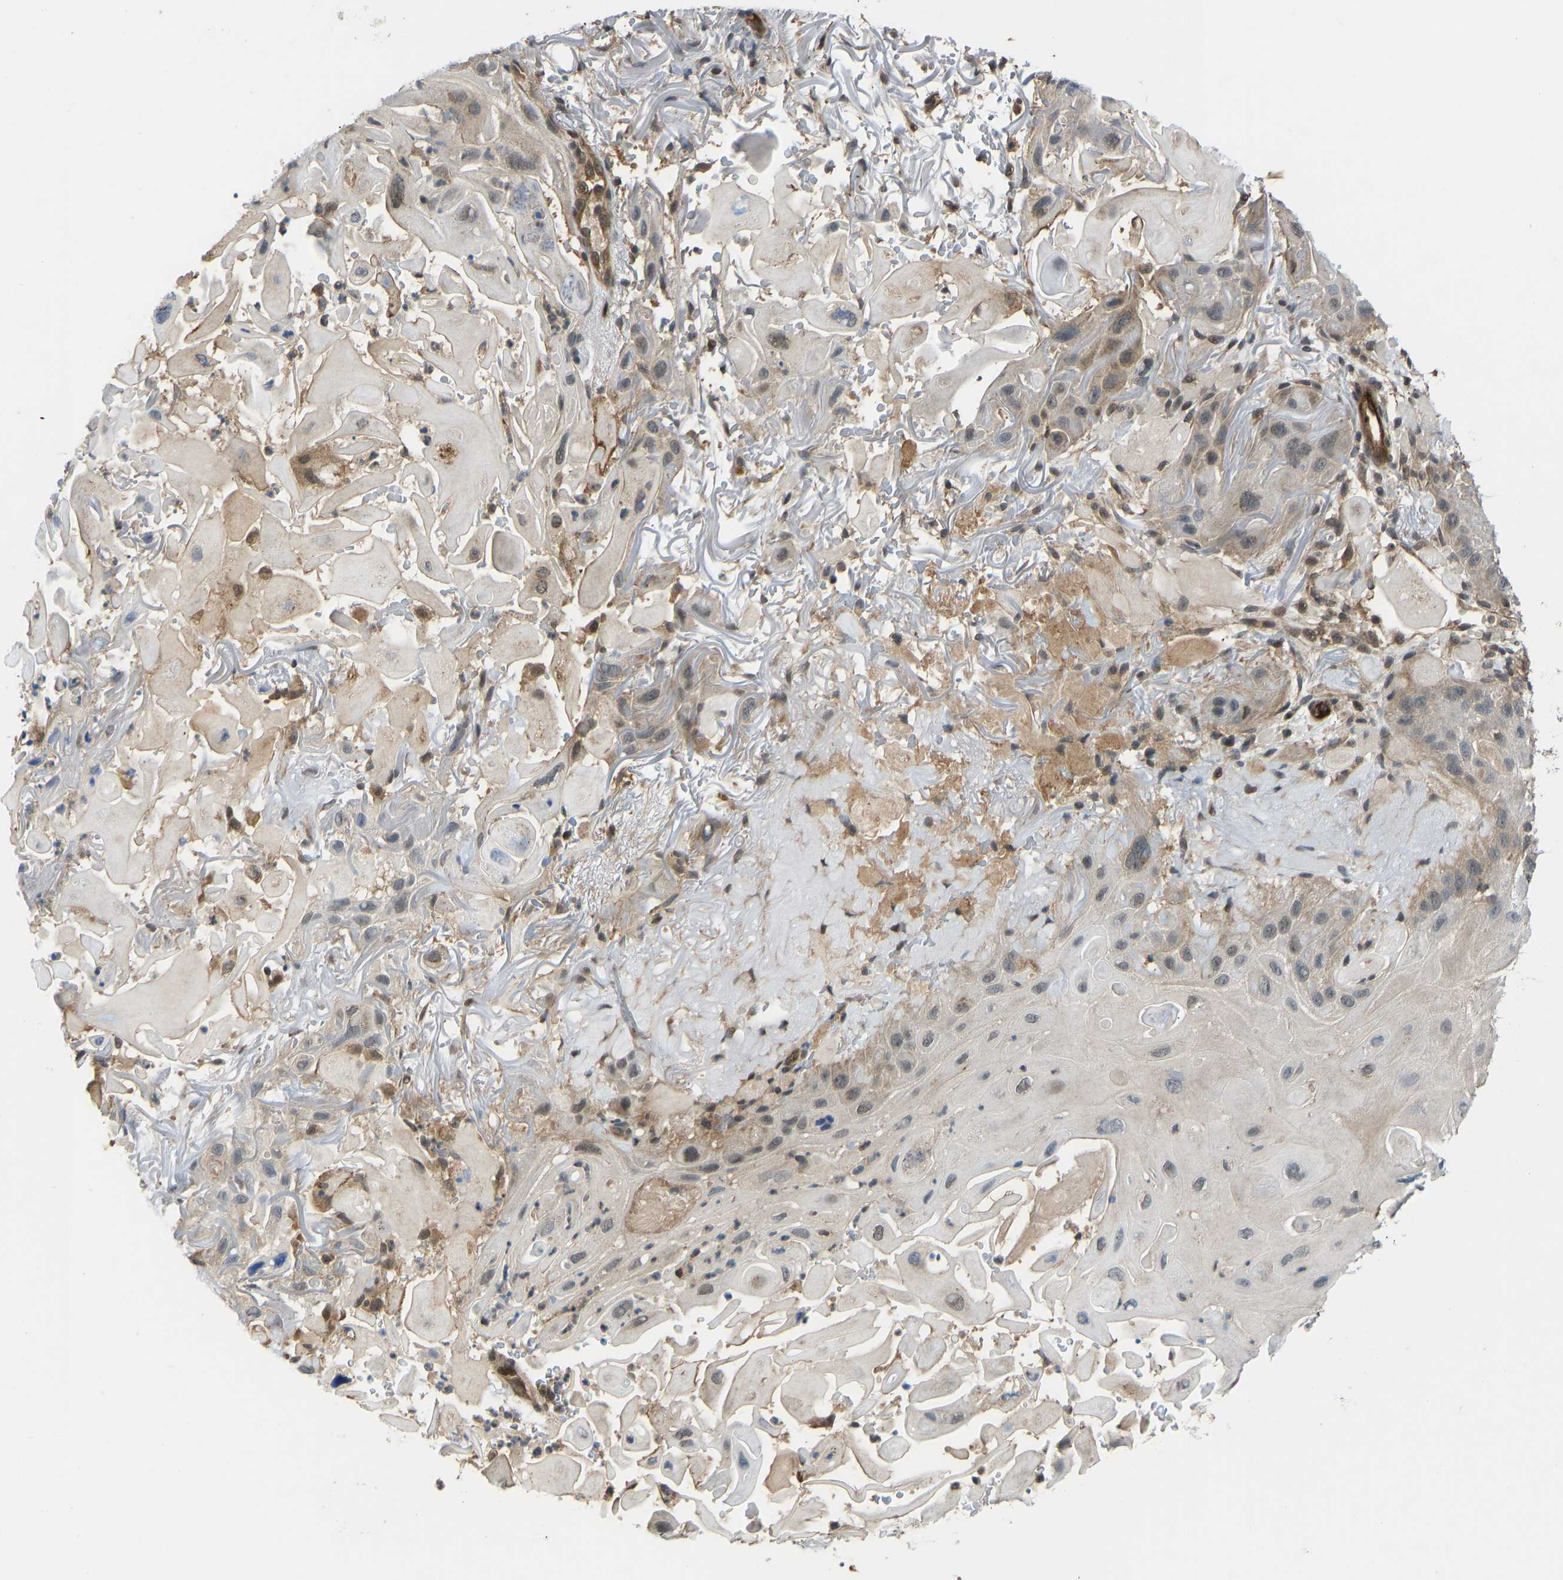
{"staining": {"intensity": "moderate", "quantity": "<25%", "location": "cytoplasmic/membranous,nuclear"}, "tissue": "skin cancer", "cell_type": "Tumor cells", "image_type": "cancer", "snomed": [{"axis": "morphology", "description": "Squamous cell carcinoma, NOS"}, {"axis": "topography", "description": "Skin"}], "caption": "Human skin cancer stained with a brown dye exhibits moderate cytoplasmic/membranous and nuclear positive expression in approximately <25% of tumor cells.", "gene": "CCT8", "patient": {"sex": "female", "age": 77}}